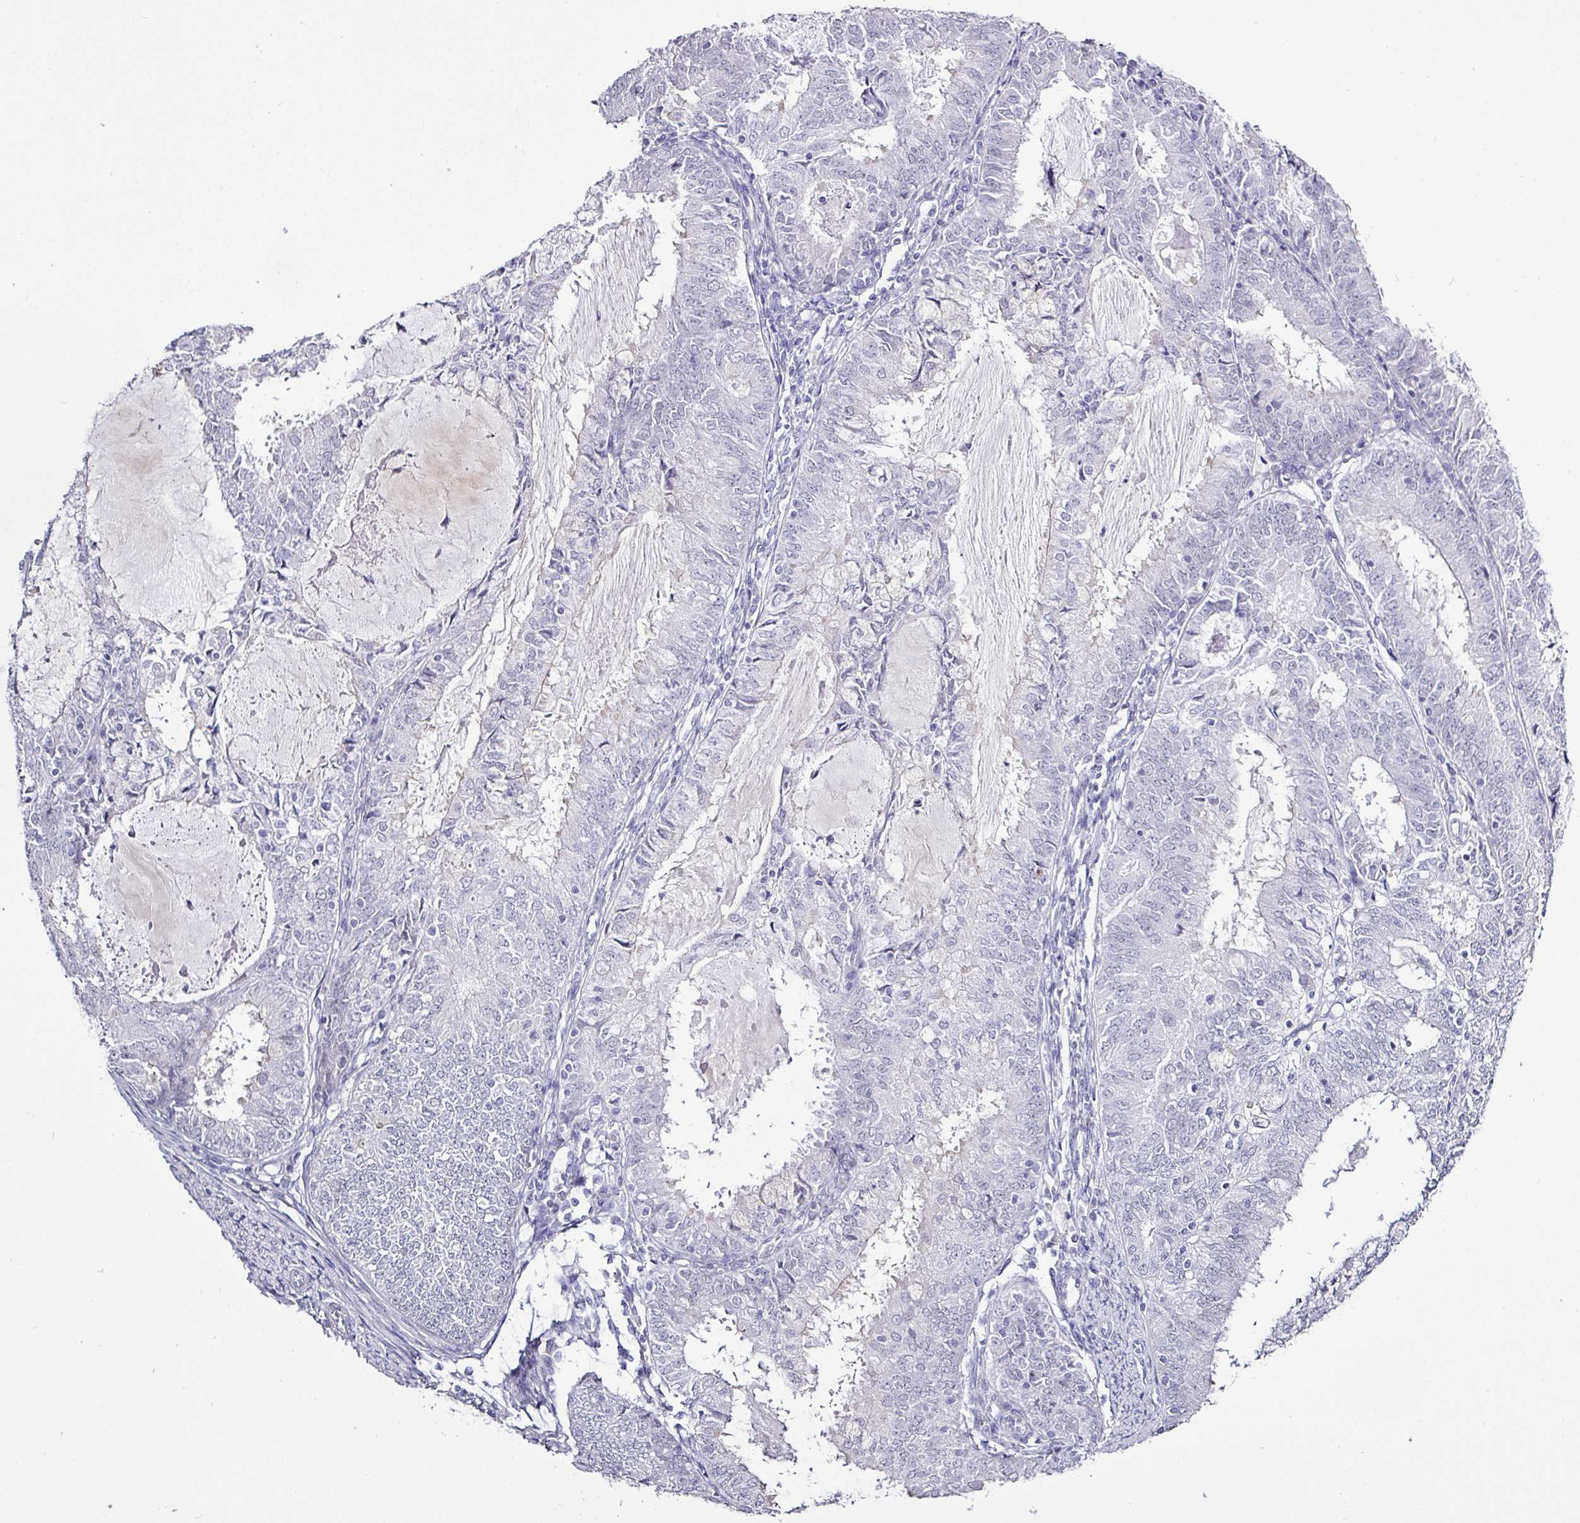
{"staining": {"intensity": "negative", "quantity": "none", "location": "none"}, "tissue": "endometrial cancer", "cell_type": "Tumor cells", "image_type": "cancer", "snomed": [{"axis": "morphology", "description": "Adenocarcinoma, NOS"}, {"axis": "topography", "description": "Endometrium"}], "caption": "IHC of human endometrial adenocarcinoma displays no staining in tumor cells.", "gene": "BCL11A", "patient": {"sex": "female", "age": 57}}